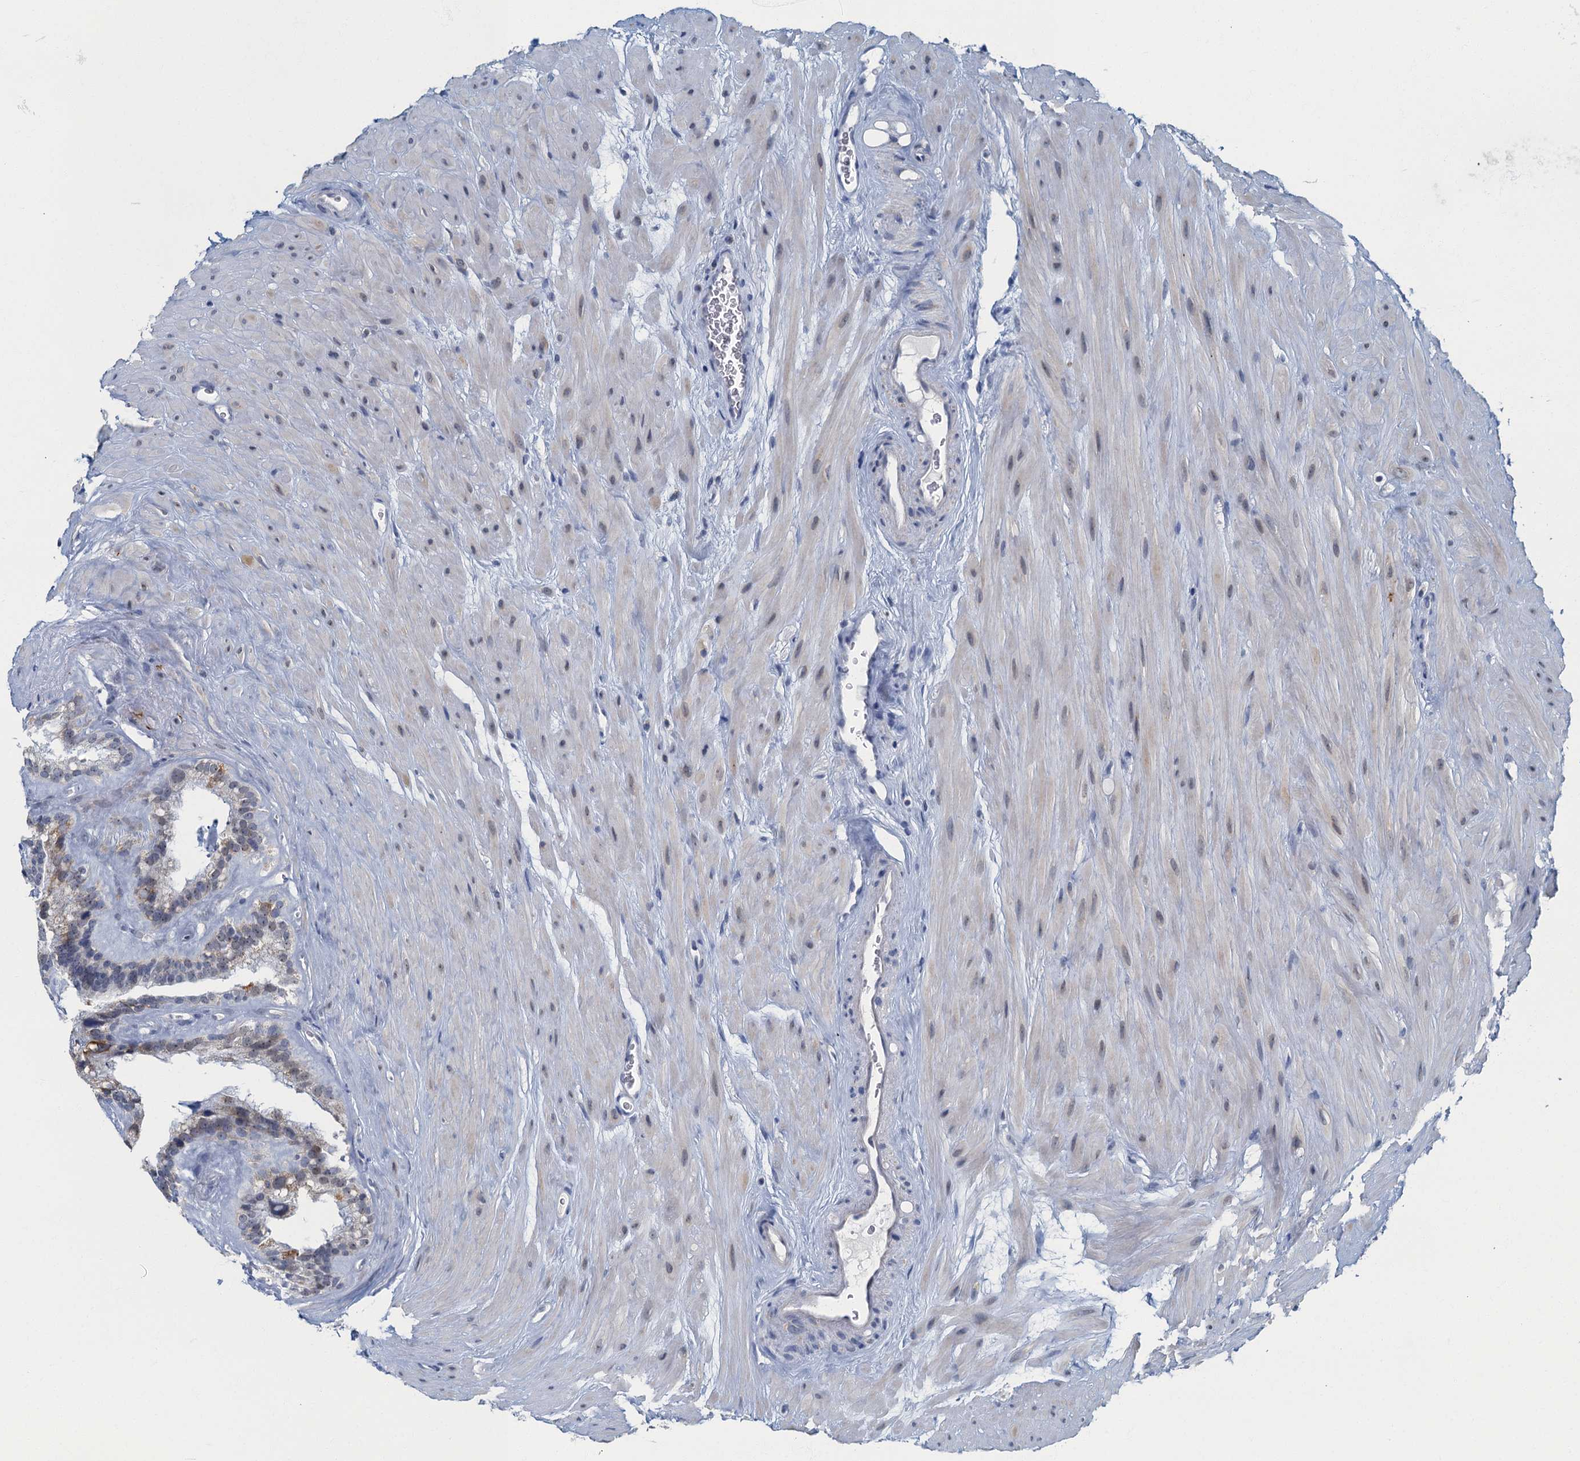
{"staining": {"intensity": "moderate", "quantity": "<25%", "location": "cytoplasmic/membranous"}, "tissue": "seminal vesicle", "cell_type": "Glandular cells", "image_type": "normal", "snomed": [{"axis": "morphology", "description": "Normal tissue, NOS"}, {"axis": "topography", "description": "Prostate"}, {"axis": "topography", "description": "Seminal veicle"}], "caption": "Unremarkable seminal vesicle reveals moderate cytoplasmic/membranous staining in approximately <25% of glandular cells, visualized by immunohistochemistry. The staining is performed using DAB (3,3'-diaminobenzidine) brown chromogen to label protein expression. The nuclei are counter-stained blue using hematoxylin.", "gene": "RAD9B", "patient": {"sex": "male", "age": 59}}